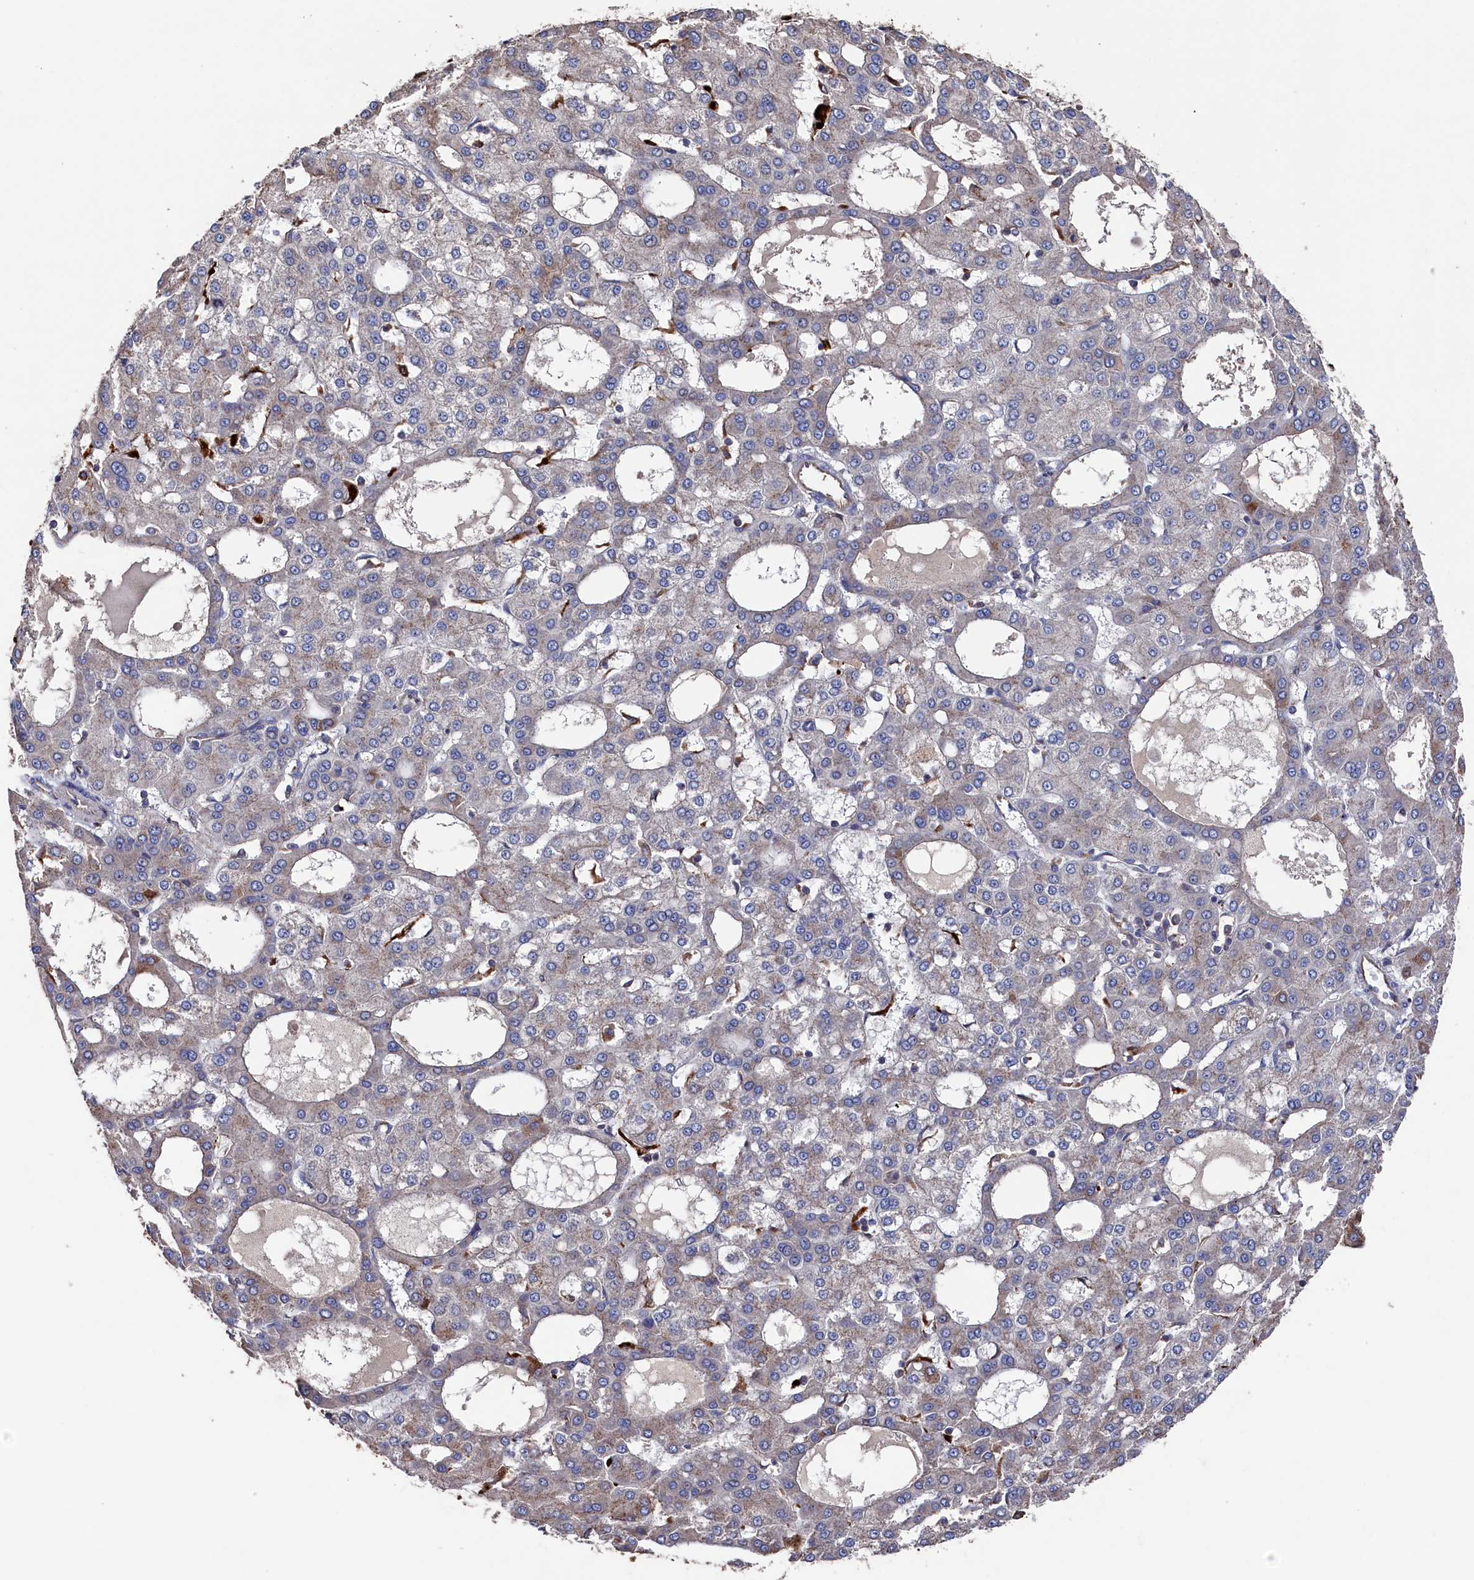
{"staining": {"intensity": "weak", "quantity": "<25%", "location": "cytoplasmic/membranous"}, "tissue": "liver cancer", "cell_type": "Tumor cells", "image_type": "cancer", "snomed": [{"axis": "morphology", "description": "Carcinoma, Hepatocellular, NOS"}, {"axis": "topography", "description": "Liver"}], "caption": "Liver hepatocellular carcinoma was stained to show a protein in brown. There is no significant positivity in tumor cells. (DAB immunohistochemistry (IHC) visualized using brightfield microscopy, high magnification).", "gene": "TK2", "patient": {"sex": "male", "age": 47}}